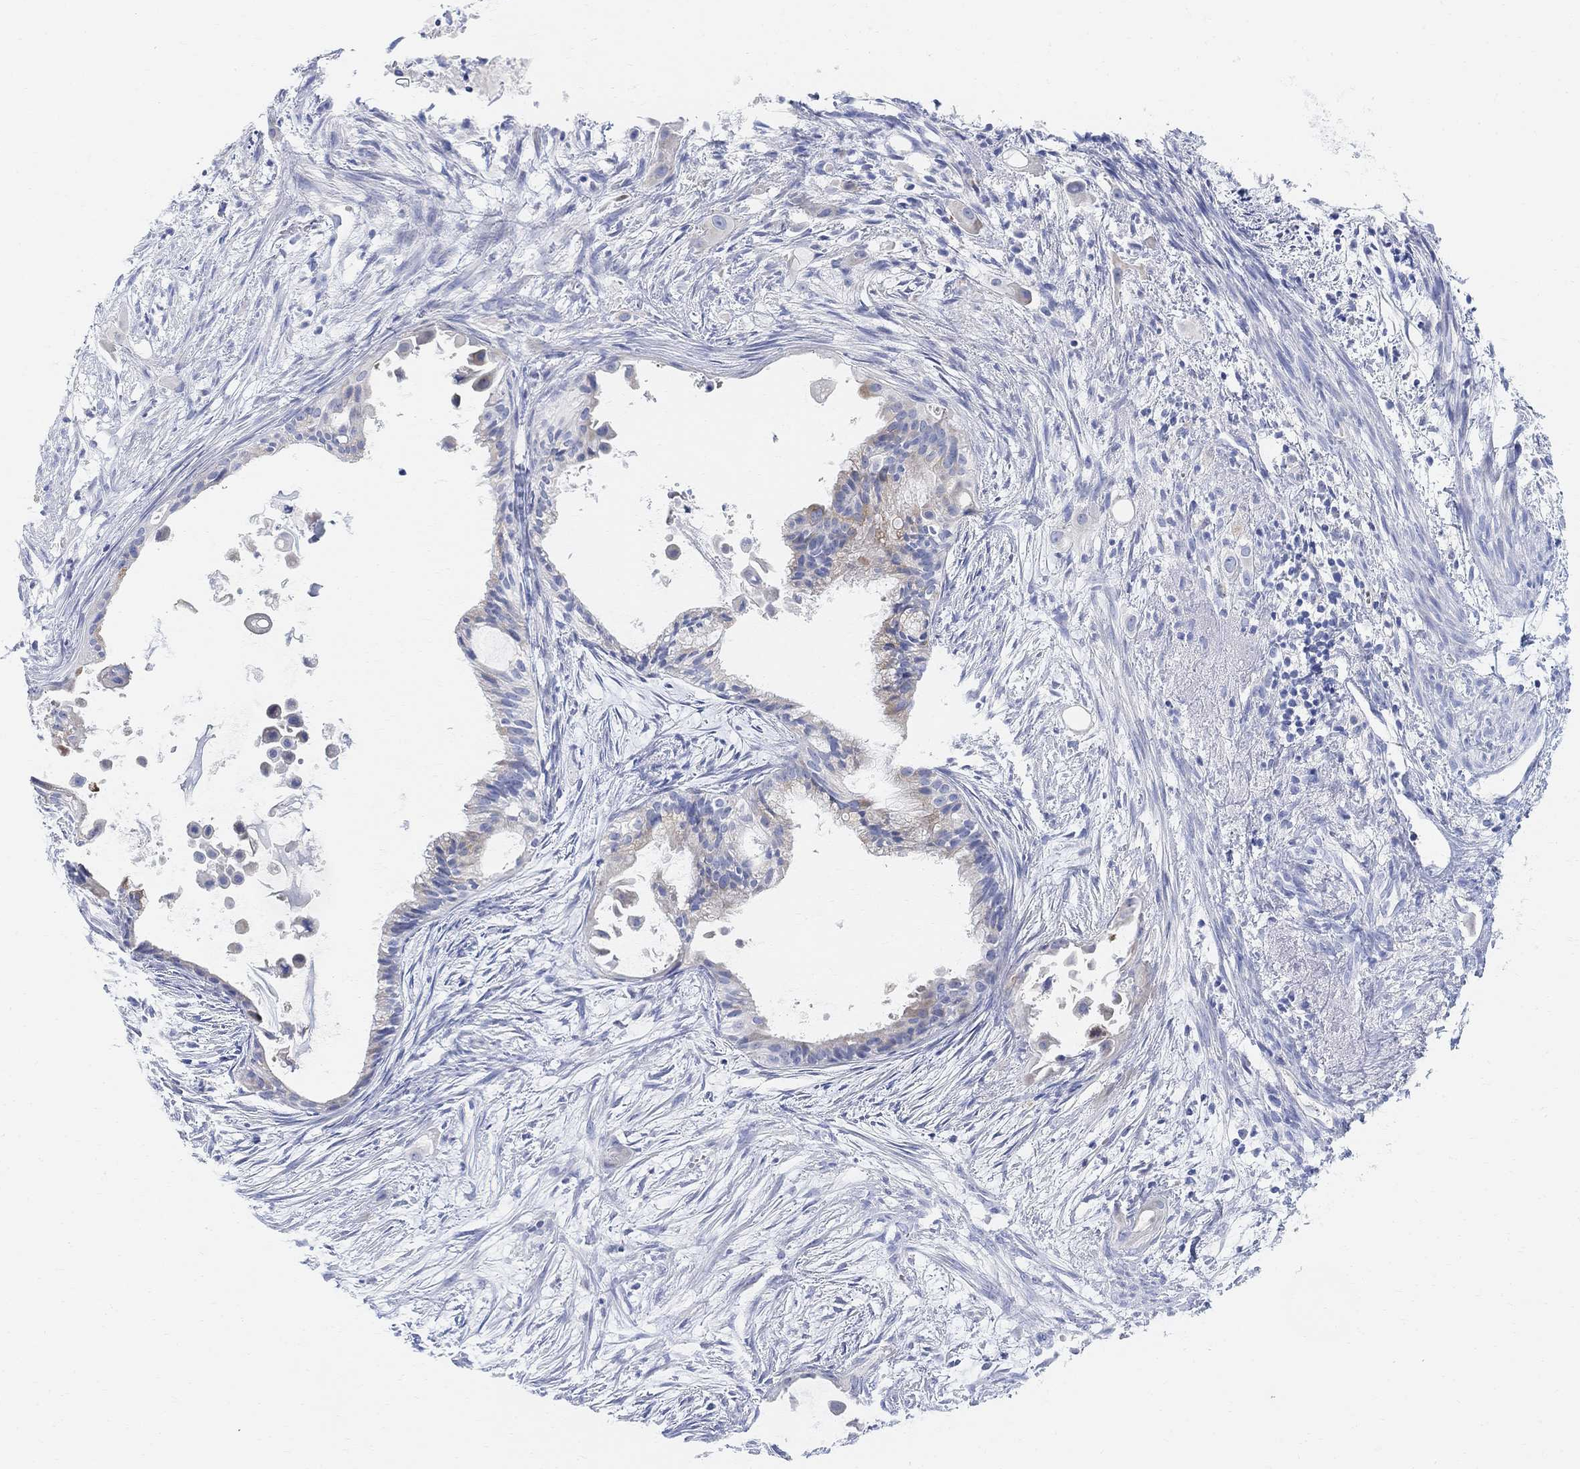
{"staining": {"intensity": "weak", "quantity": "<25%", "location": "cytoplasmic/membranous"}, "tissue": "endometrial cancer", "cell_type": "Tumor cells", "image_type": "cancer", "snomed": [{"axis": "morphology", "description": "Adenocarcinoma, NOS"}, {"axis": "topography", "description": "Endometrium"}], "caption": "Image shows no significant protein positivity in tumor cells of adenocarcinoma (endometrial). (Immunohistochemistry, brightfield microscopy, high magnification).", "gene": "RETNLB", "patient": {"sex": "female", "age": 86}}